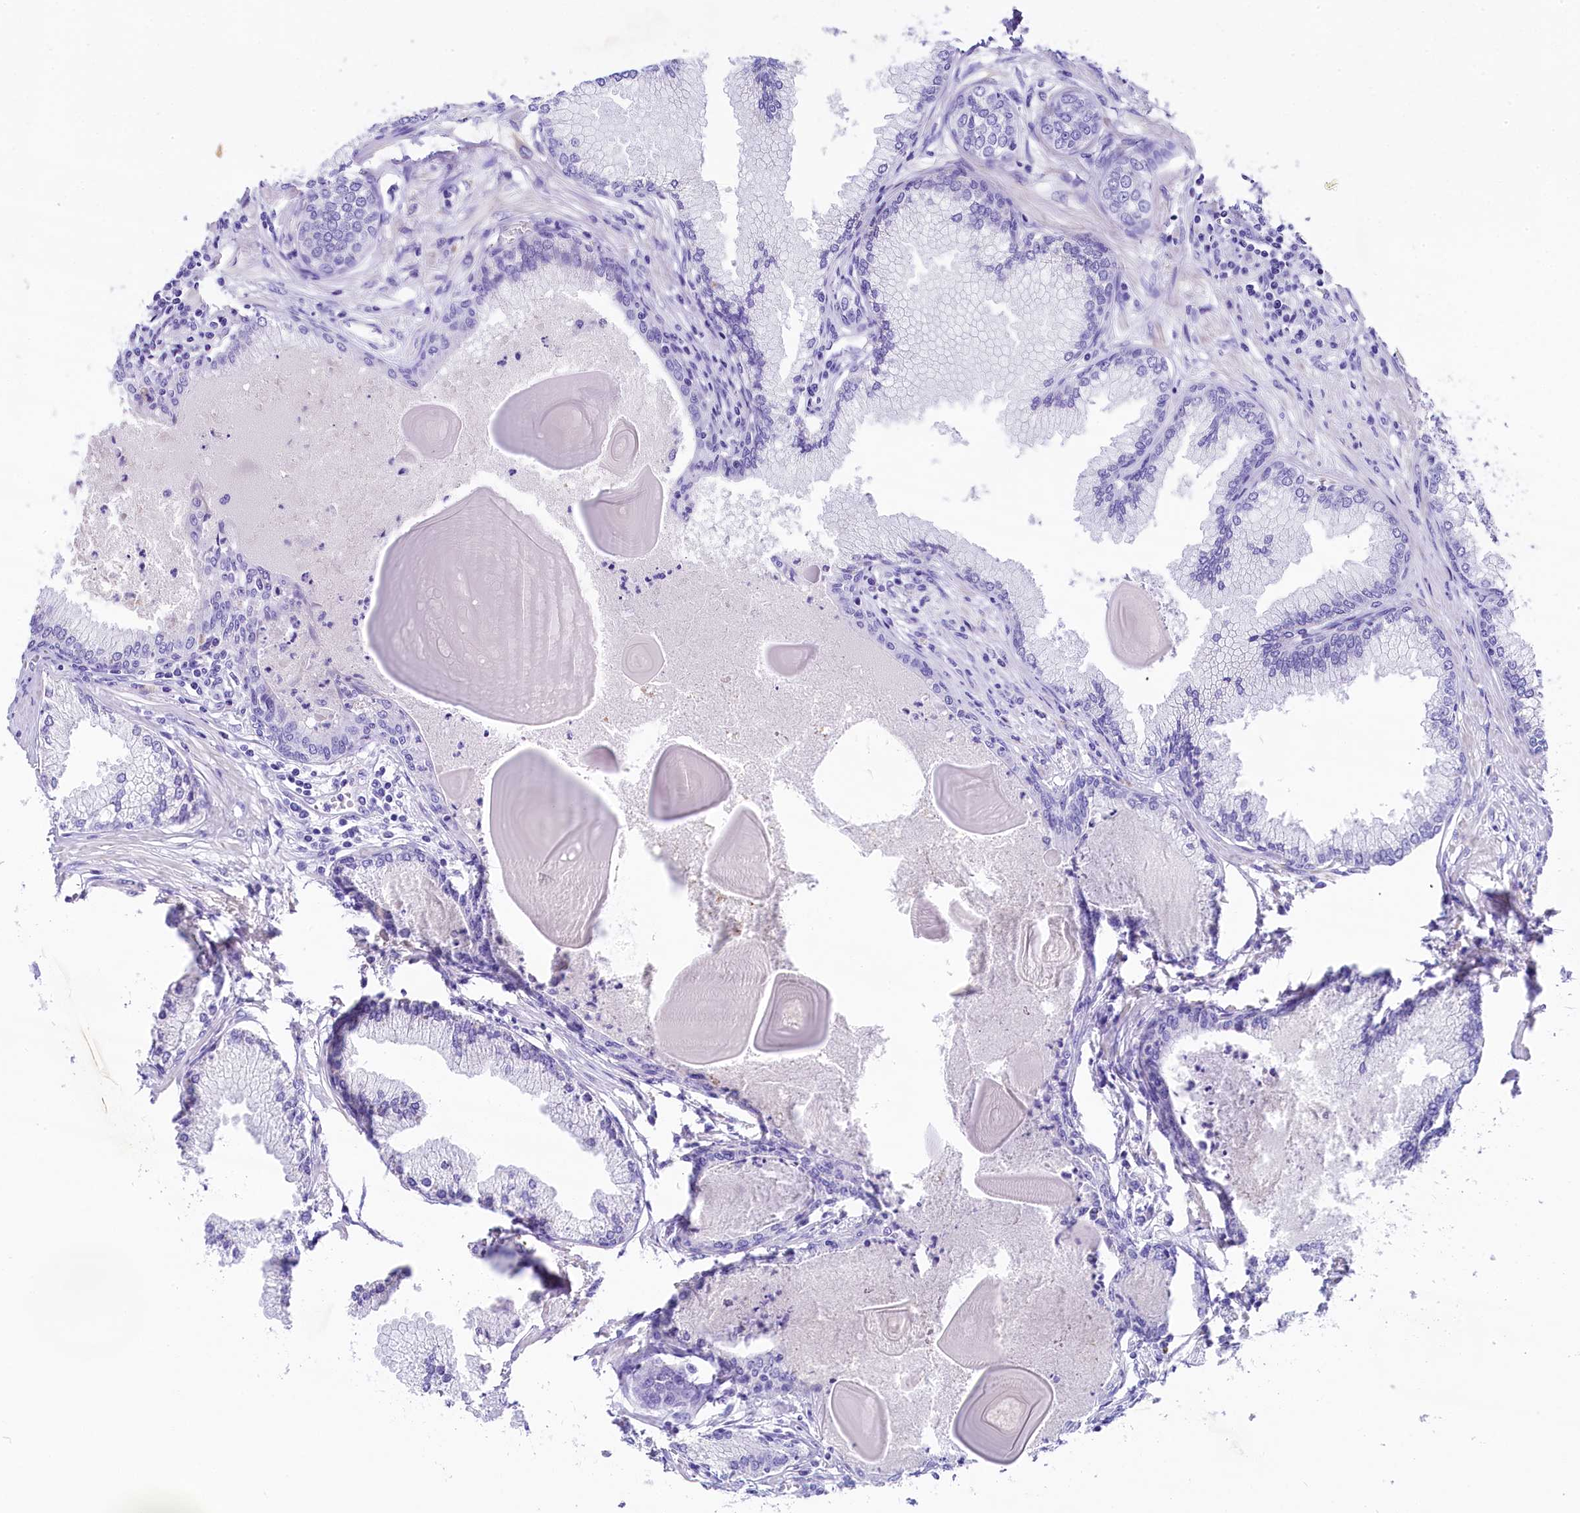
{"staining": {"intensity": "negative", "quantity": "none", "location": "none"}, "tissue": "prostate cancer", "cell_type": "Tumor cells", "image_type": "cancer", "snomed": [{"axis": "morphology", "description": "Adenocarcinoma, High grade"}, {"axis": "topography", "description": "Prostate"}], "caption": "Immunohistochemical staining of human adenocarcinoma (high-grade) (prostate) shows no significant positivity in tumor cells.", "gene": "SKIDA1", "patient": {"sex": "male", "age": 74}}